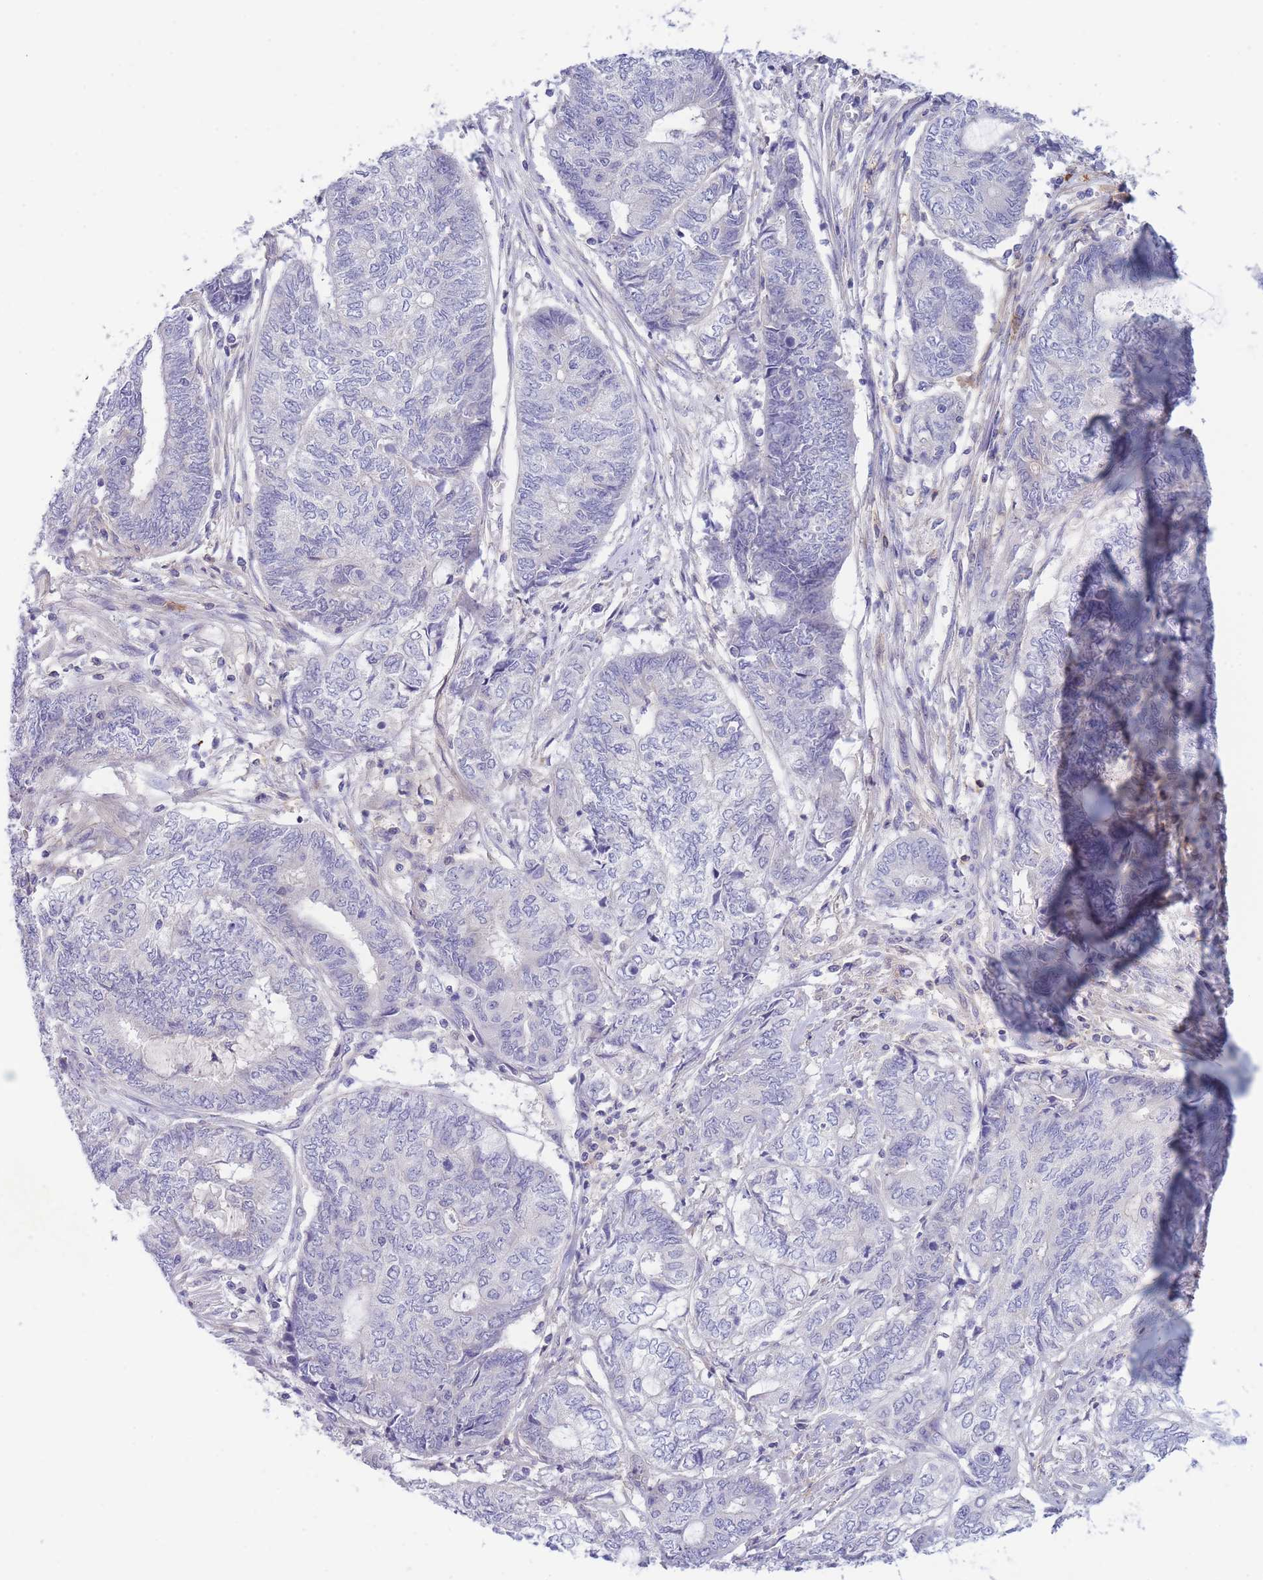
{"staining": {"intensity": "negative", "quantity": "none", "location": "none"}, "tissue": "endometrial cancer", "cell_type": "Tumor cells", "image_type": "cancer", "snomed": [{"axis": "morphology", "description": "Adenocarcinoma, NOS"}, {"axis": "topography", "description": "Uterus"}, {"axis": "topography", "description": "Endometrium"}], "caption": "A micrograph of endometrial cancer (adenocarcinoma) stained for a protein shows no brown staining in tumor cells.", "gene": "PCDHB3", "patient": {"sex": "female", "age": 70}}